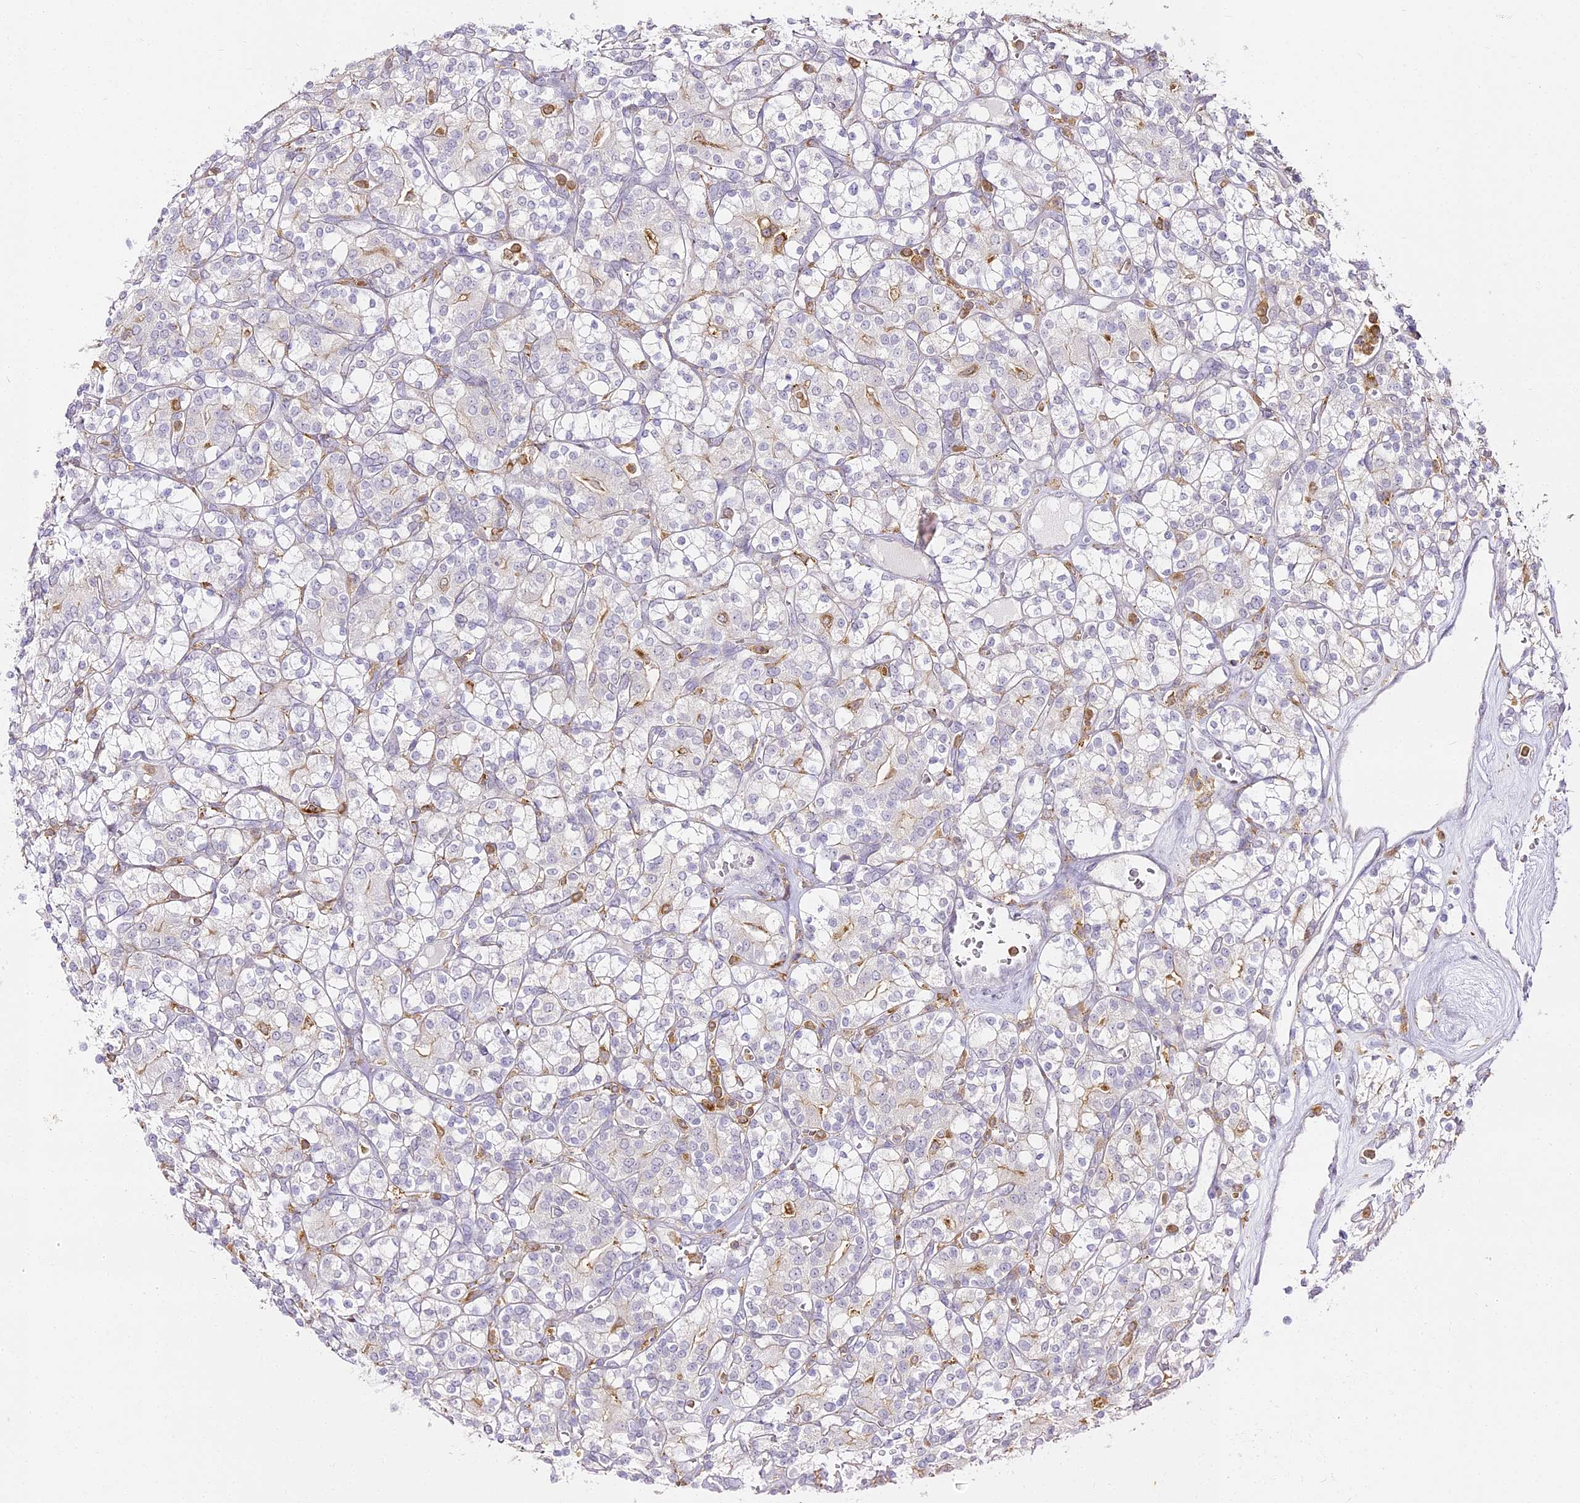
{"staining": {"intensity": "negative", "quantity": "none", "location": "none"}, "tissue": "renal cancer", "cell_type": "Tumor cells", "image_type": "cancer", "snomed": [{"axis": "morphology", "description": "Adenocarcinoma, NOS"}, {"axis": "topography", "description": "Kidney"}], "caption": "Tumor cells show no significant positivity in renal cancer.", "gene": "DOCK2", "patient": {"sex": "male", "age": 77}}